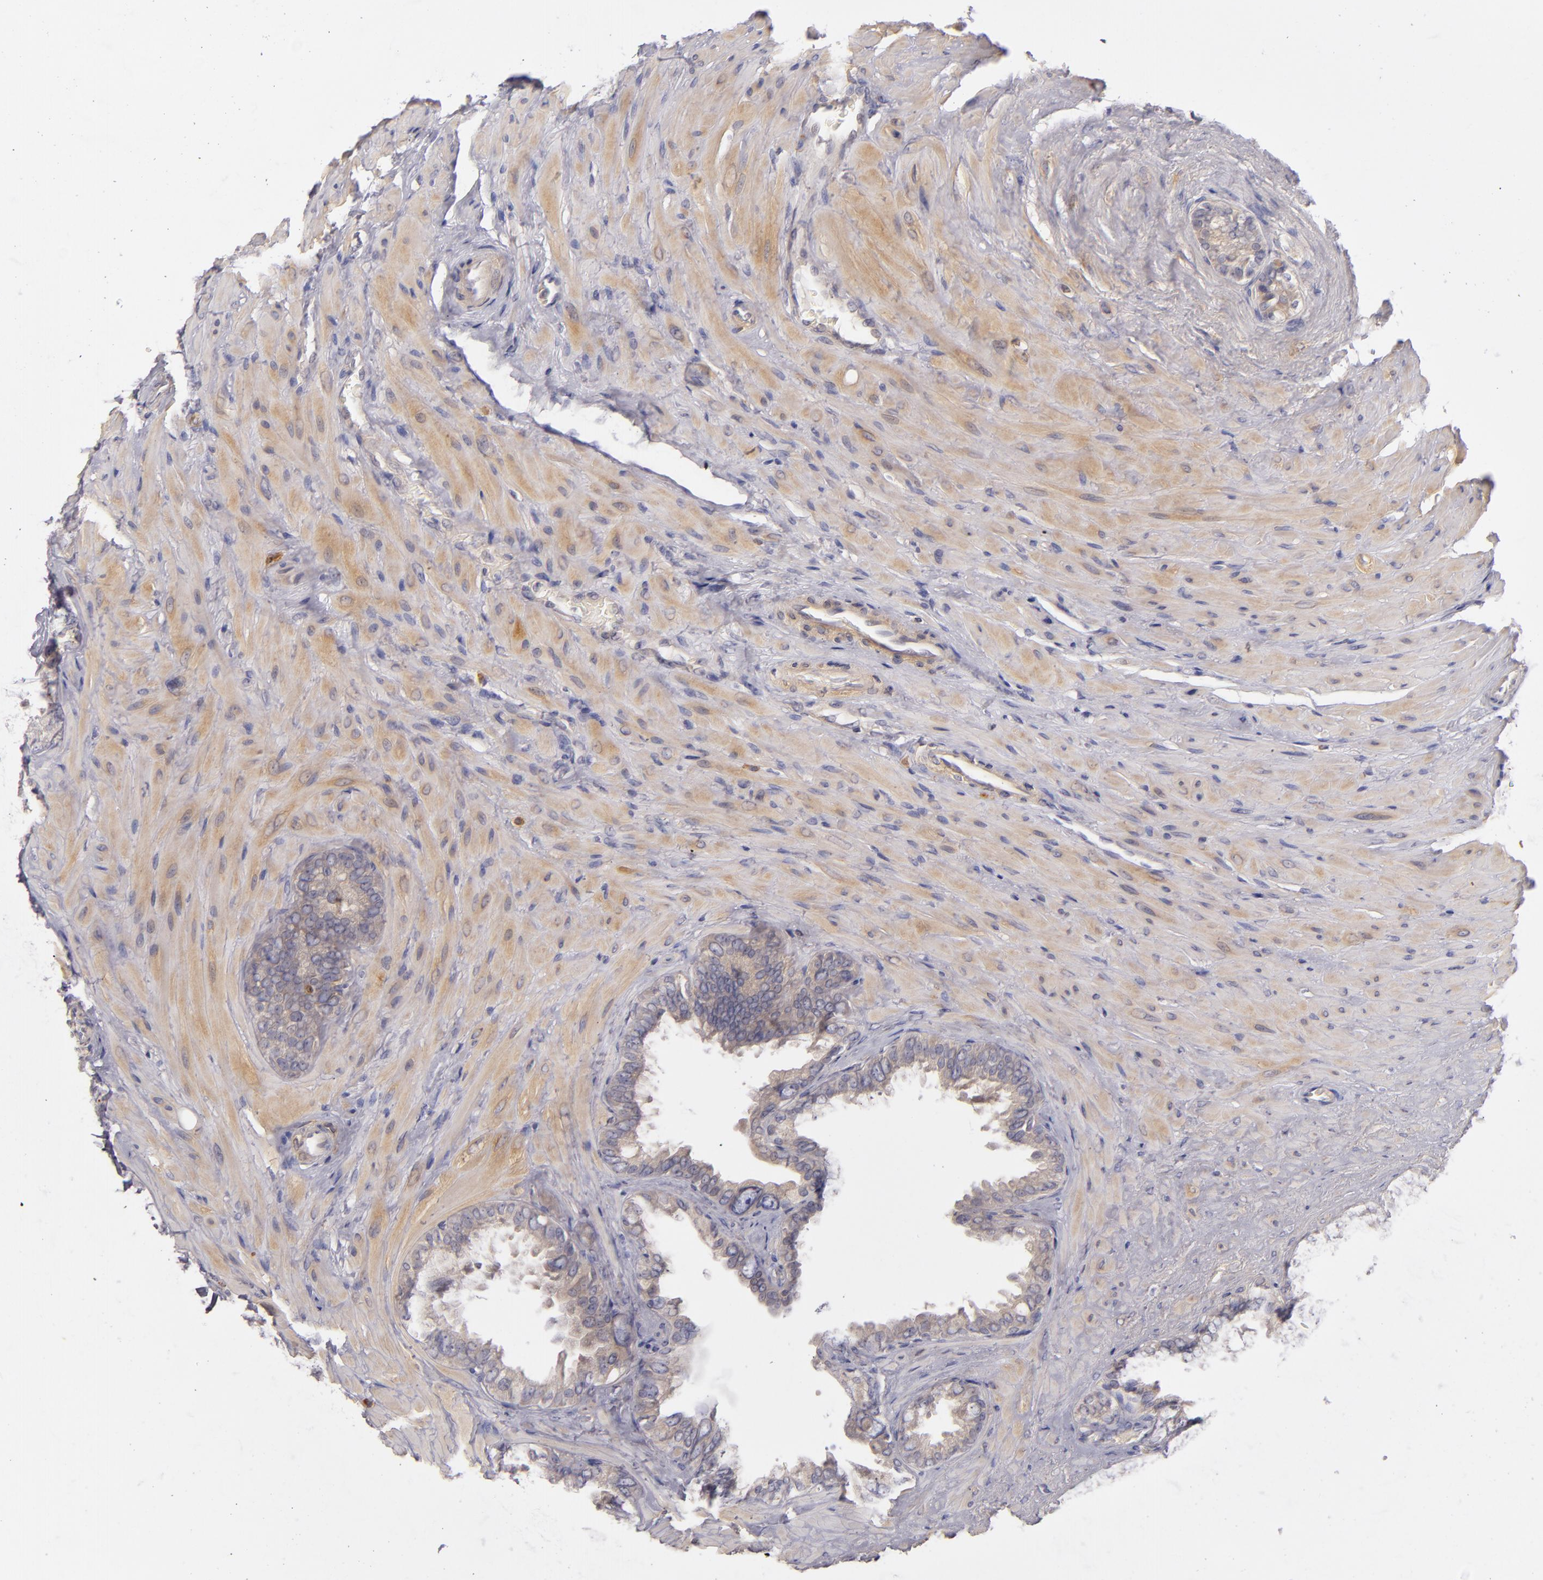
{"staining": {"intensity": "weak", "quantity": ">75%", "location": "cytoplasmic/membranous"}, "tissue": "seminal vesicle", "cell_type": "Glandular cells", "image_type": "normal", "snomed": [{"axis": "morphology", "description": "Normal tissue, NOS"}, {"axis": "topography", "description": "Prostate"}, {"axis": "topography", "description": "Seminal veicle"}], "caption": "Seminal vesicle stained with a brown dye shows weak cytoplasmic/membranous positive expression in about >75% of glandular cells.", "gene": "CD83", "patient": {"sex": "male", "age": 63}}